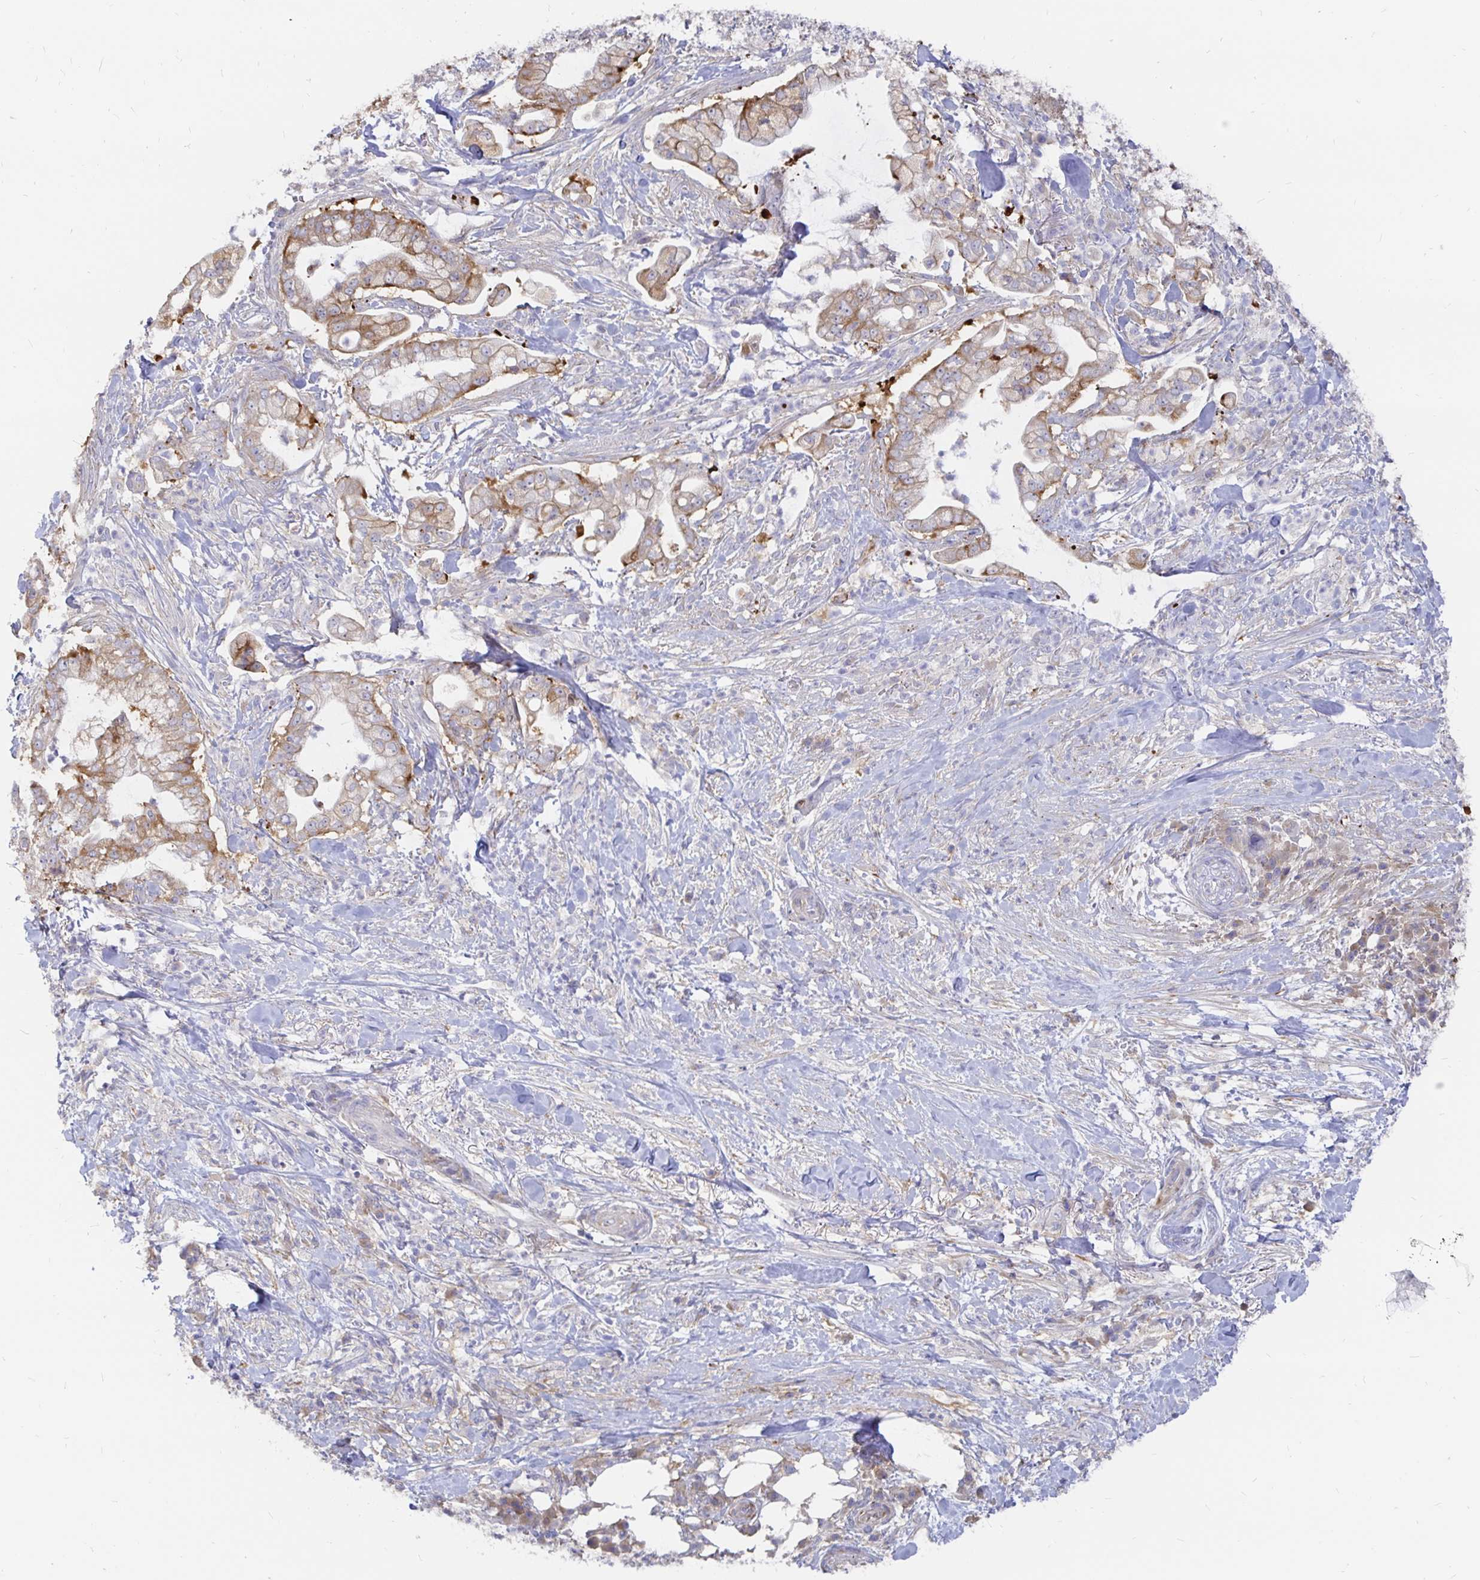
{"staining": {"intensity": "weak", "quantity": "25%-75%", "location": "cytoplasmic/membranous"}, "tissue": "pancreatic cancer", "cell_type": "Tumor cells", "image_type": "cancer", "snomed": [{"axis": "morphology", "description": "Adenocarcinoma, NOS"}, {"axis": "topography", "description": "Pancreas"}], "caption": "Immunohistochemistry (IHC) image of human pancreatic cancer (adenocarcinoma) stained for a protein (brown), which demonstrates low levels of weak cytoplasmic/membranous expression in approximately 25%-75% of tumor cells.", "gene": "KCTD19", "patient": {"sex": "female", "age": 69}}